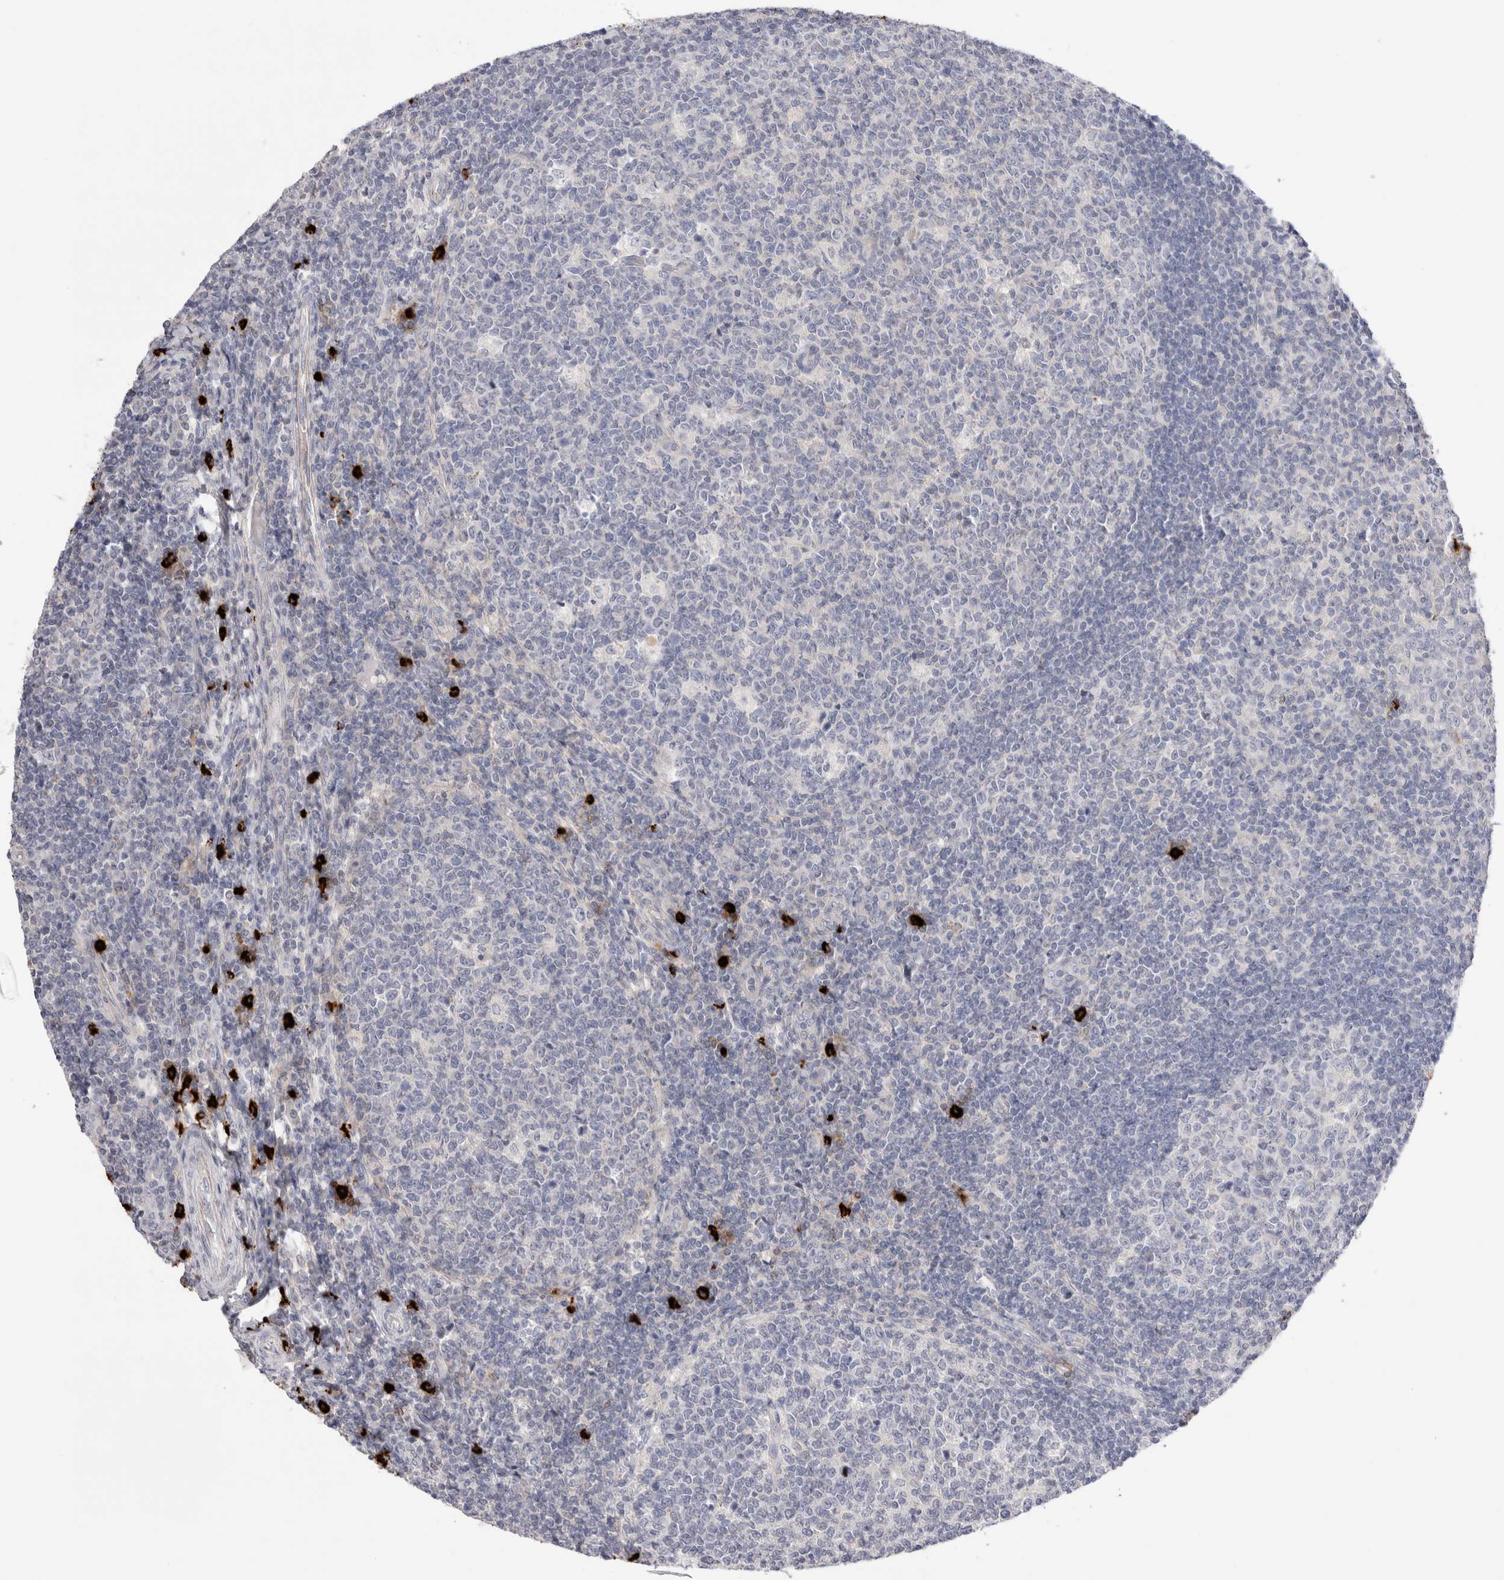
{"staining": {"intensity": "negative", "quantity": "none", "location": "none"}, "tissue": "tonsil", "cell_type": "Germinal center cells", "image_type": "normal", "snomed": [{"axis": "morphology", "description": "Normal tissue, NOS"}, {"axis": "topography", "description": "Tonsil"}], "caption": "Germinal center cells are negative for brown protein staining in normal tonsil. (DAB immunohistochemistry visualized using brightfield microscopy, high magnification).", "gene": "SPINK2", "patient": {"sex": "female", "age": 19}}